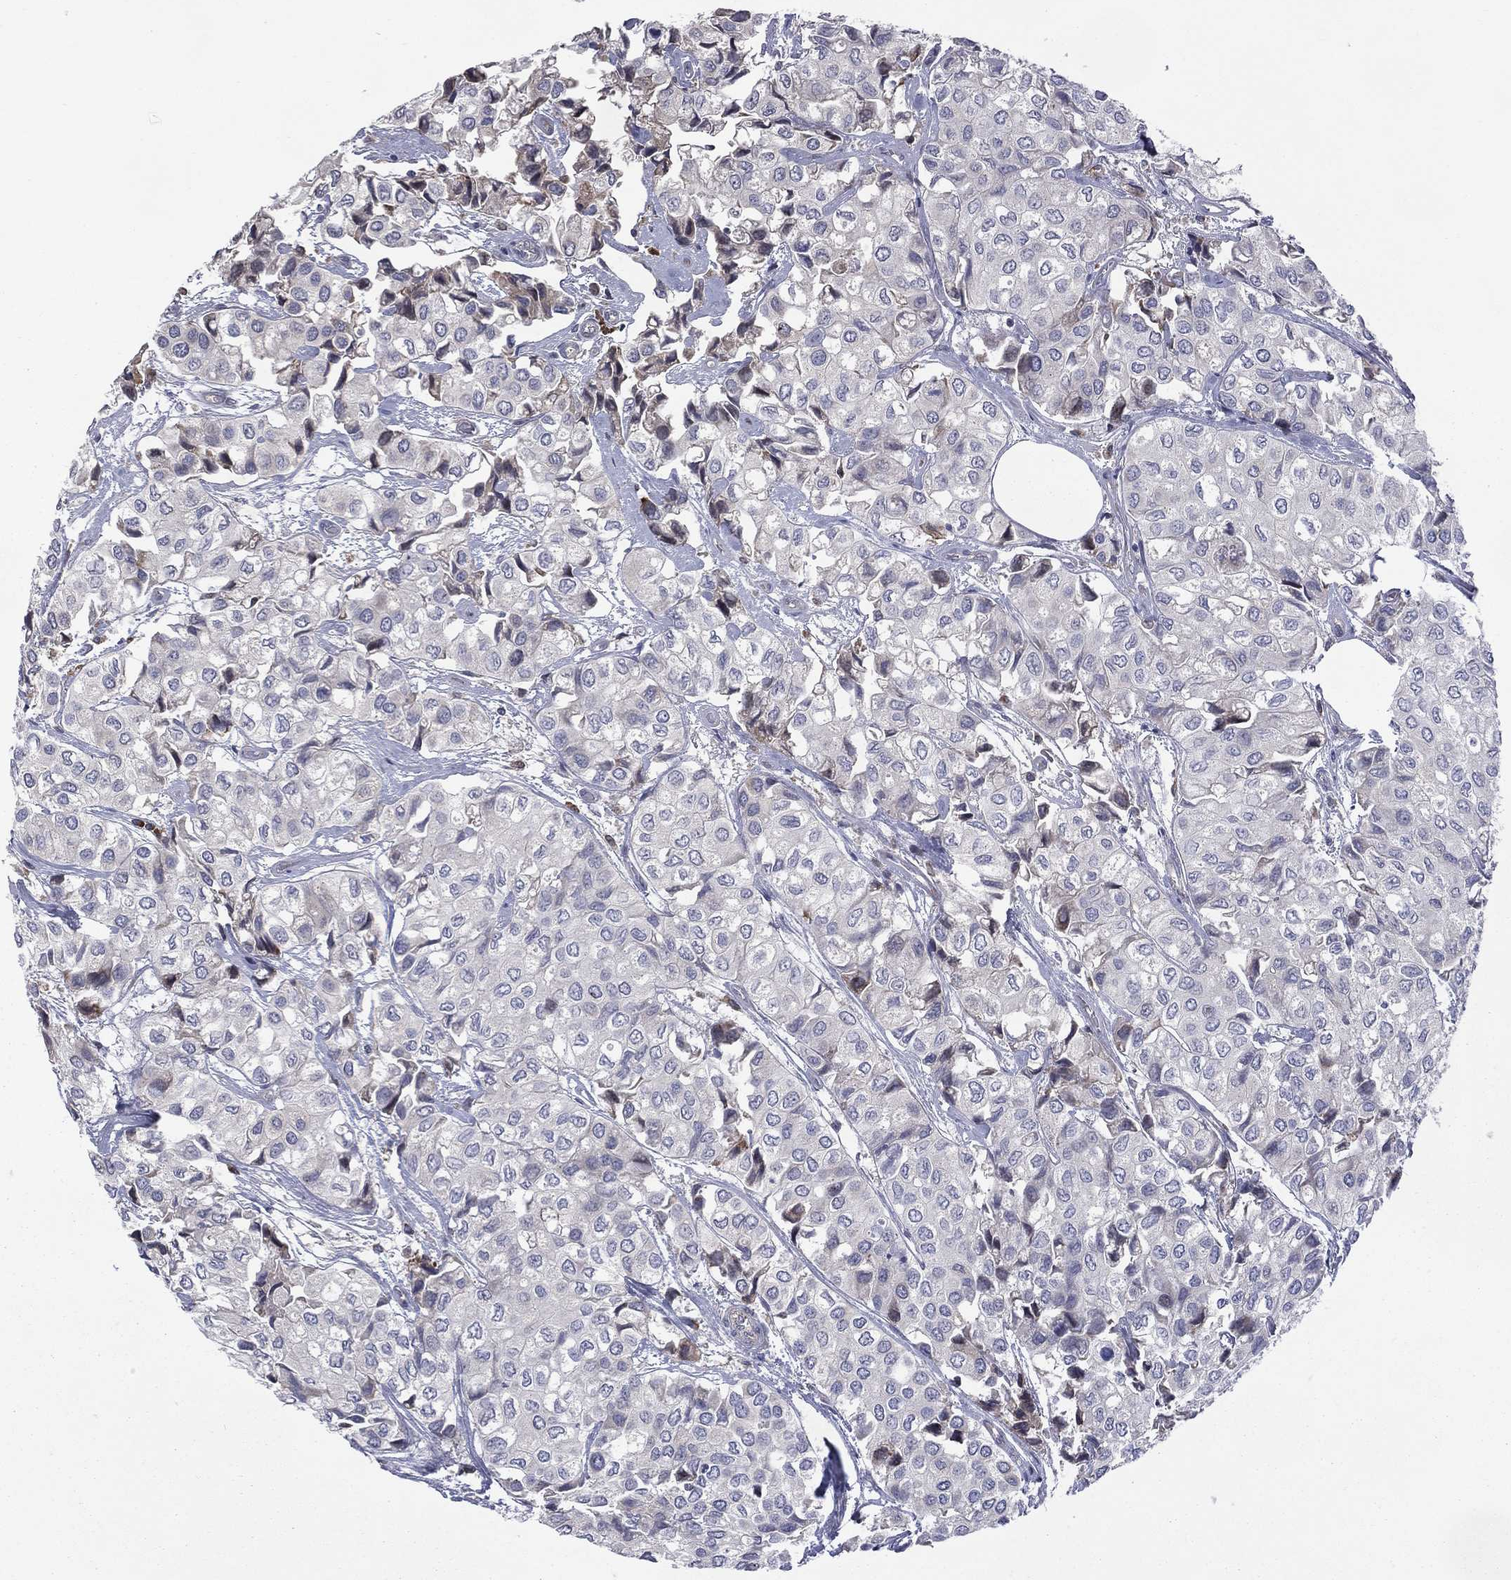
{"staining": {"intensity": "negative", "quantity": "none", "location": "none"}, "tissue": "urothelial cancer", "cell_type": "Tumor cells", "image_type": "cancer", "snomed": [{"axis": "morphology", "description": "Urothelial carcinoma, High grade"}, {"axis": "topography", "description": "Urinary bladder"}], "caption": "The immunohistochemistry (IHC) micrograph has no significant staining in tumor cells of urothelial cancer tissue.", "gene": "C20orf96", "patient": {"sex": "male", "age": 73}}